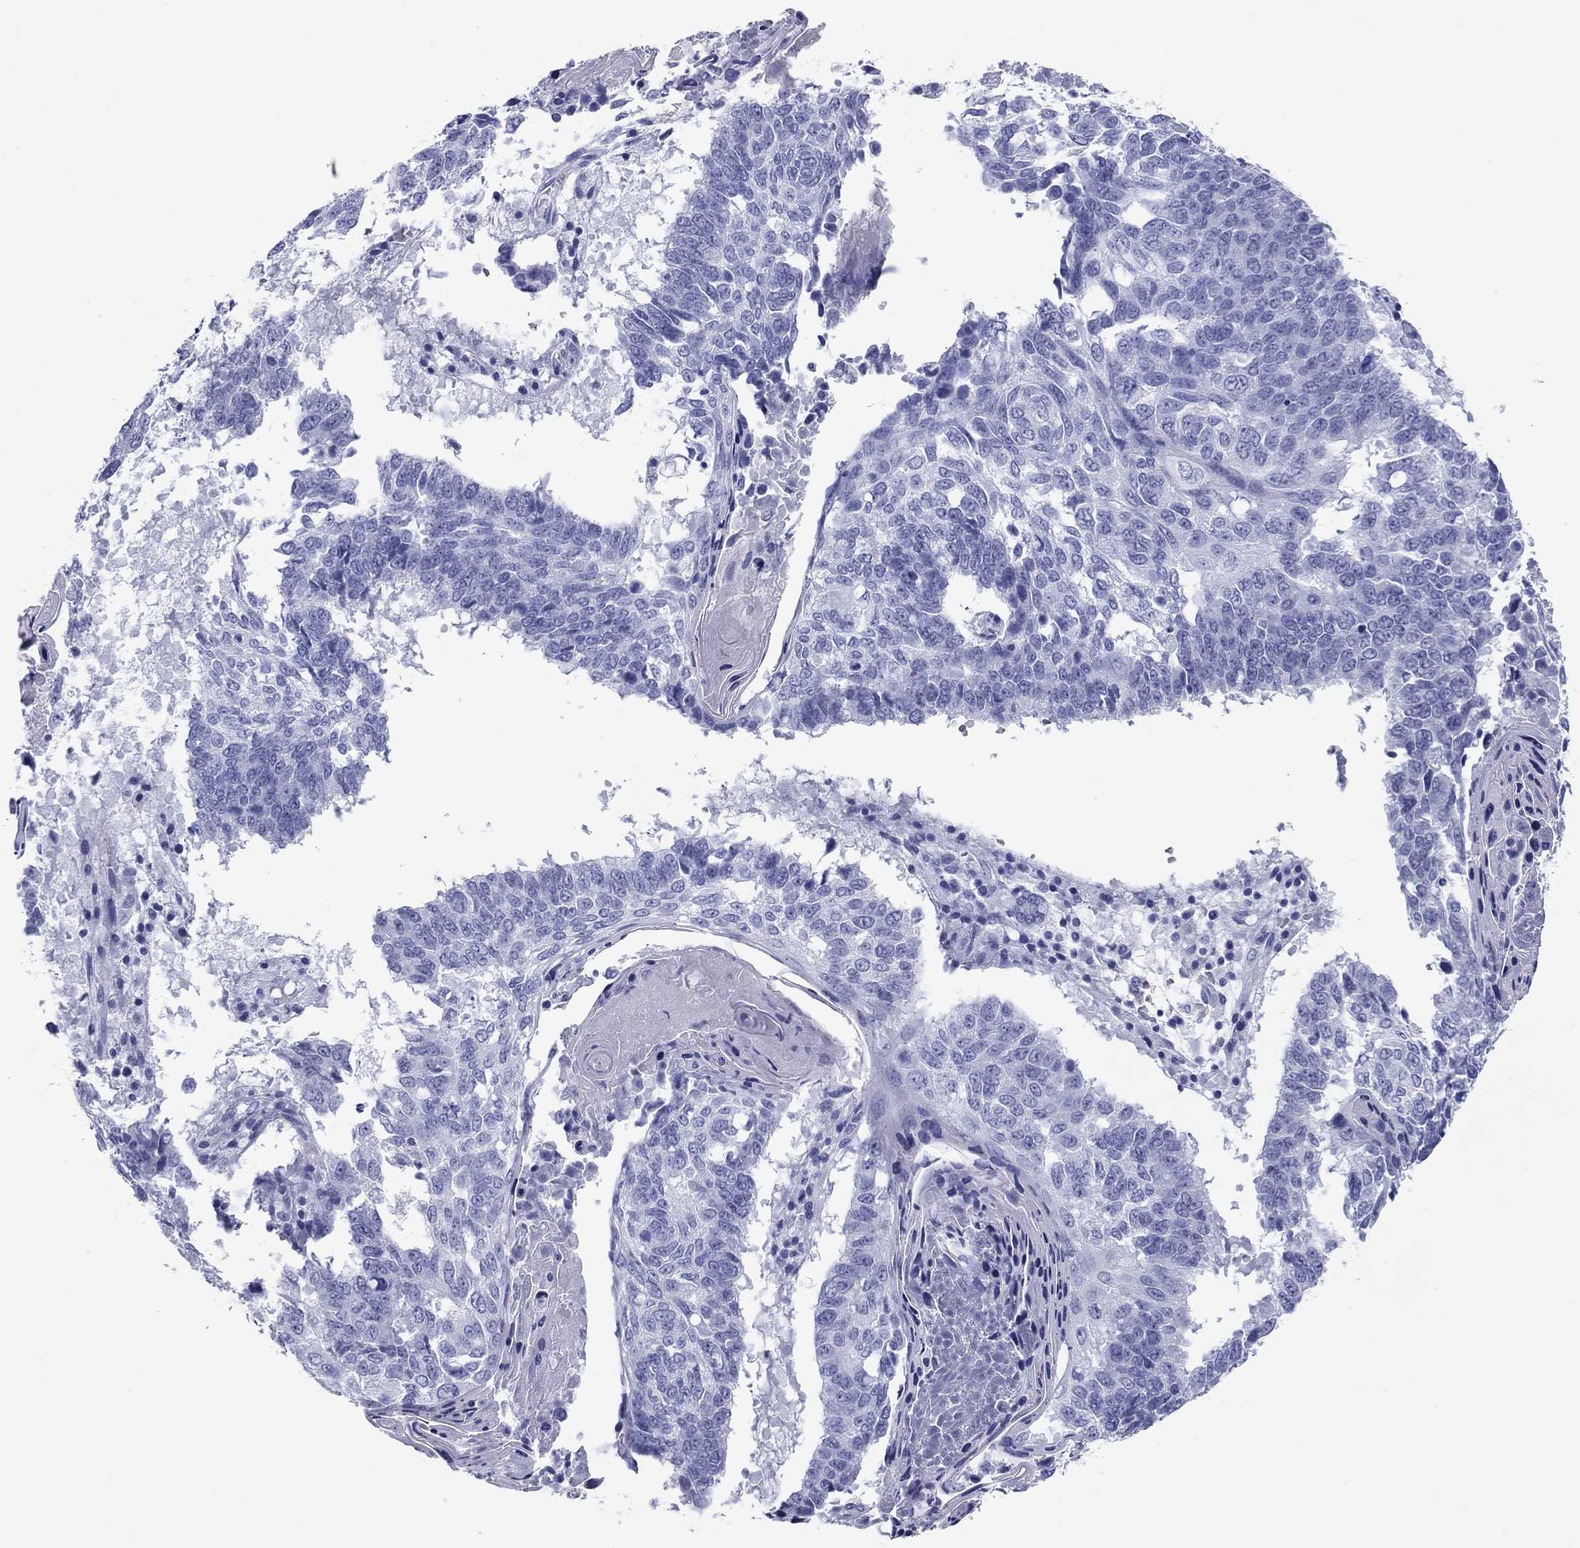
{"staining": {"intensity": "negative", "quantity": "none", "location": "none"}, "tissue": "lung cancer", "cell_type": "Tumor cells", "image_type": "cancer", "snomed": [{"axis": "morphology", "description": "Squamous cell carcinoma, NOS"}, {"axis": "topography", "description": "Lung"}], "caption": "Tumor cells are negative for protein expression in human lung cancer.", "gene": "ATP4A", "patient": {"sex": "male", "age": 73}}